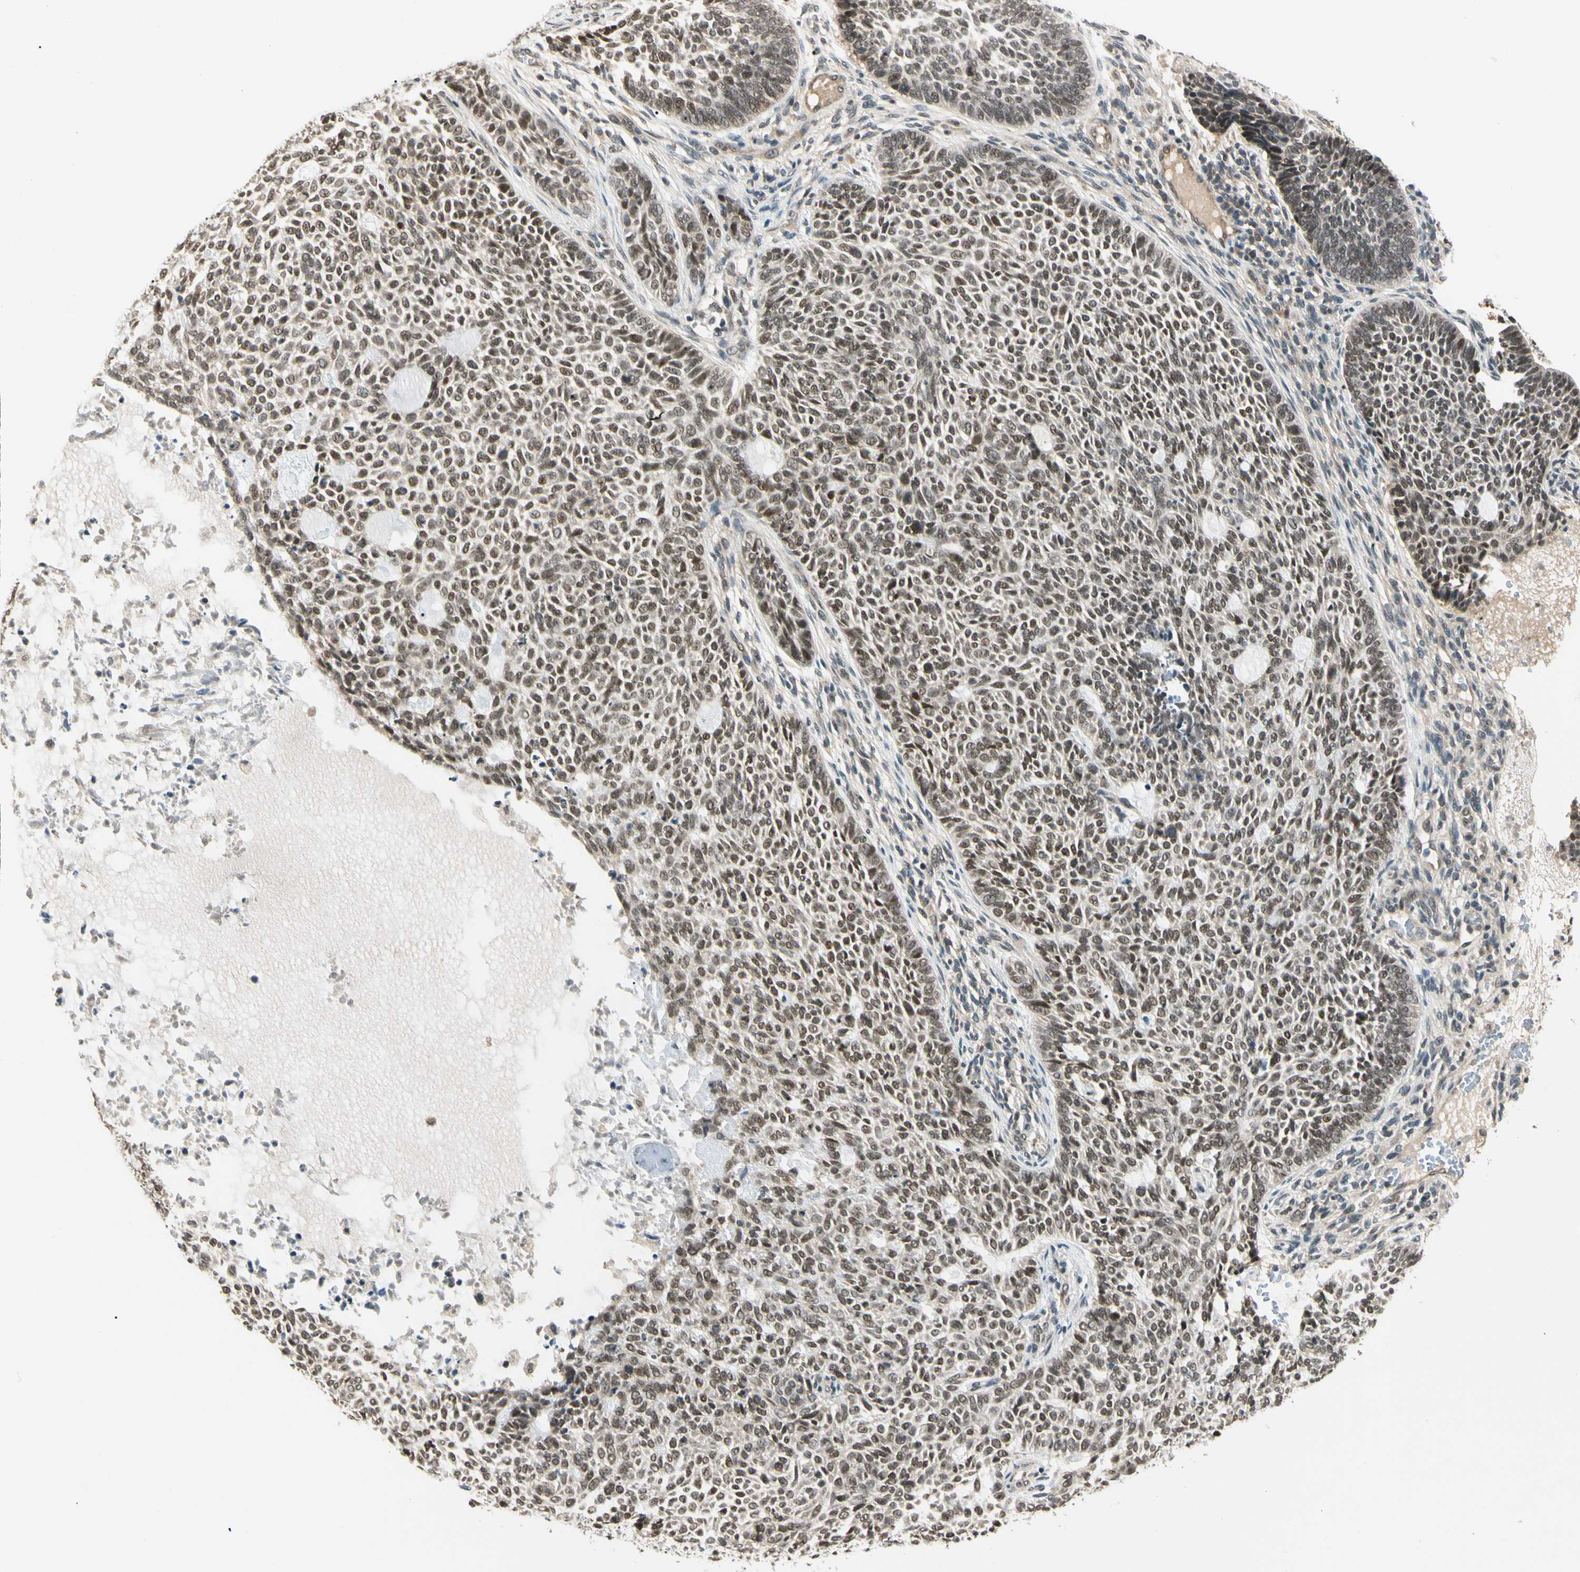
{"staining": {"intensity": "moderate", "quantity": ">75%", "location": "nuclear"}, "tissue": "skin cancer", "cell_type": "Tumor cells", "image_type": "cancer", "snomed": [{"axis": "morphology", "description": "Basal cell carcinoma"}, {"axis": "topography", "description": "Skin"}], "caption": "The immunohistochemical stain shows moderate nuclear staining in tumor cells of skin cancer tissue.", "gene": "ZSCAN12", "patient": {"sex": "male", "age": 87}}